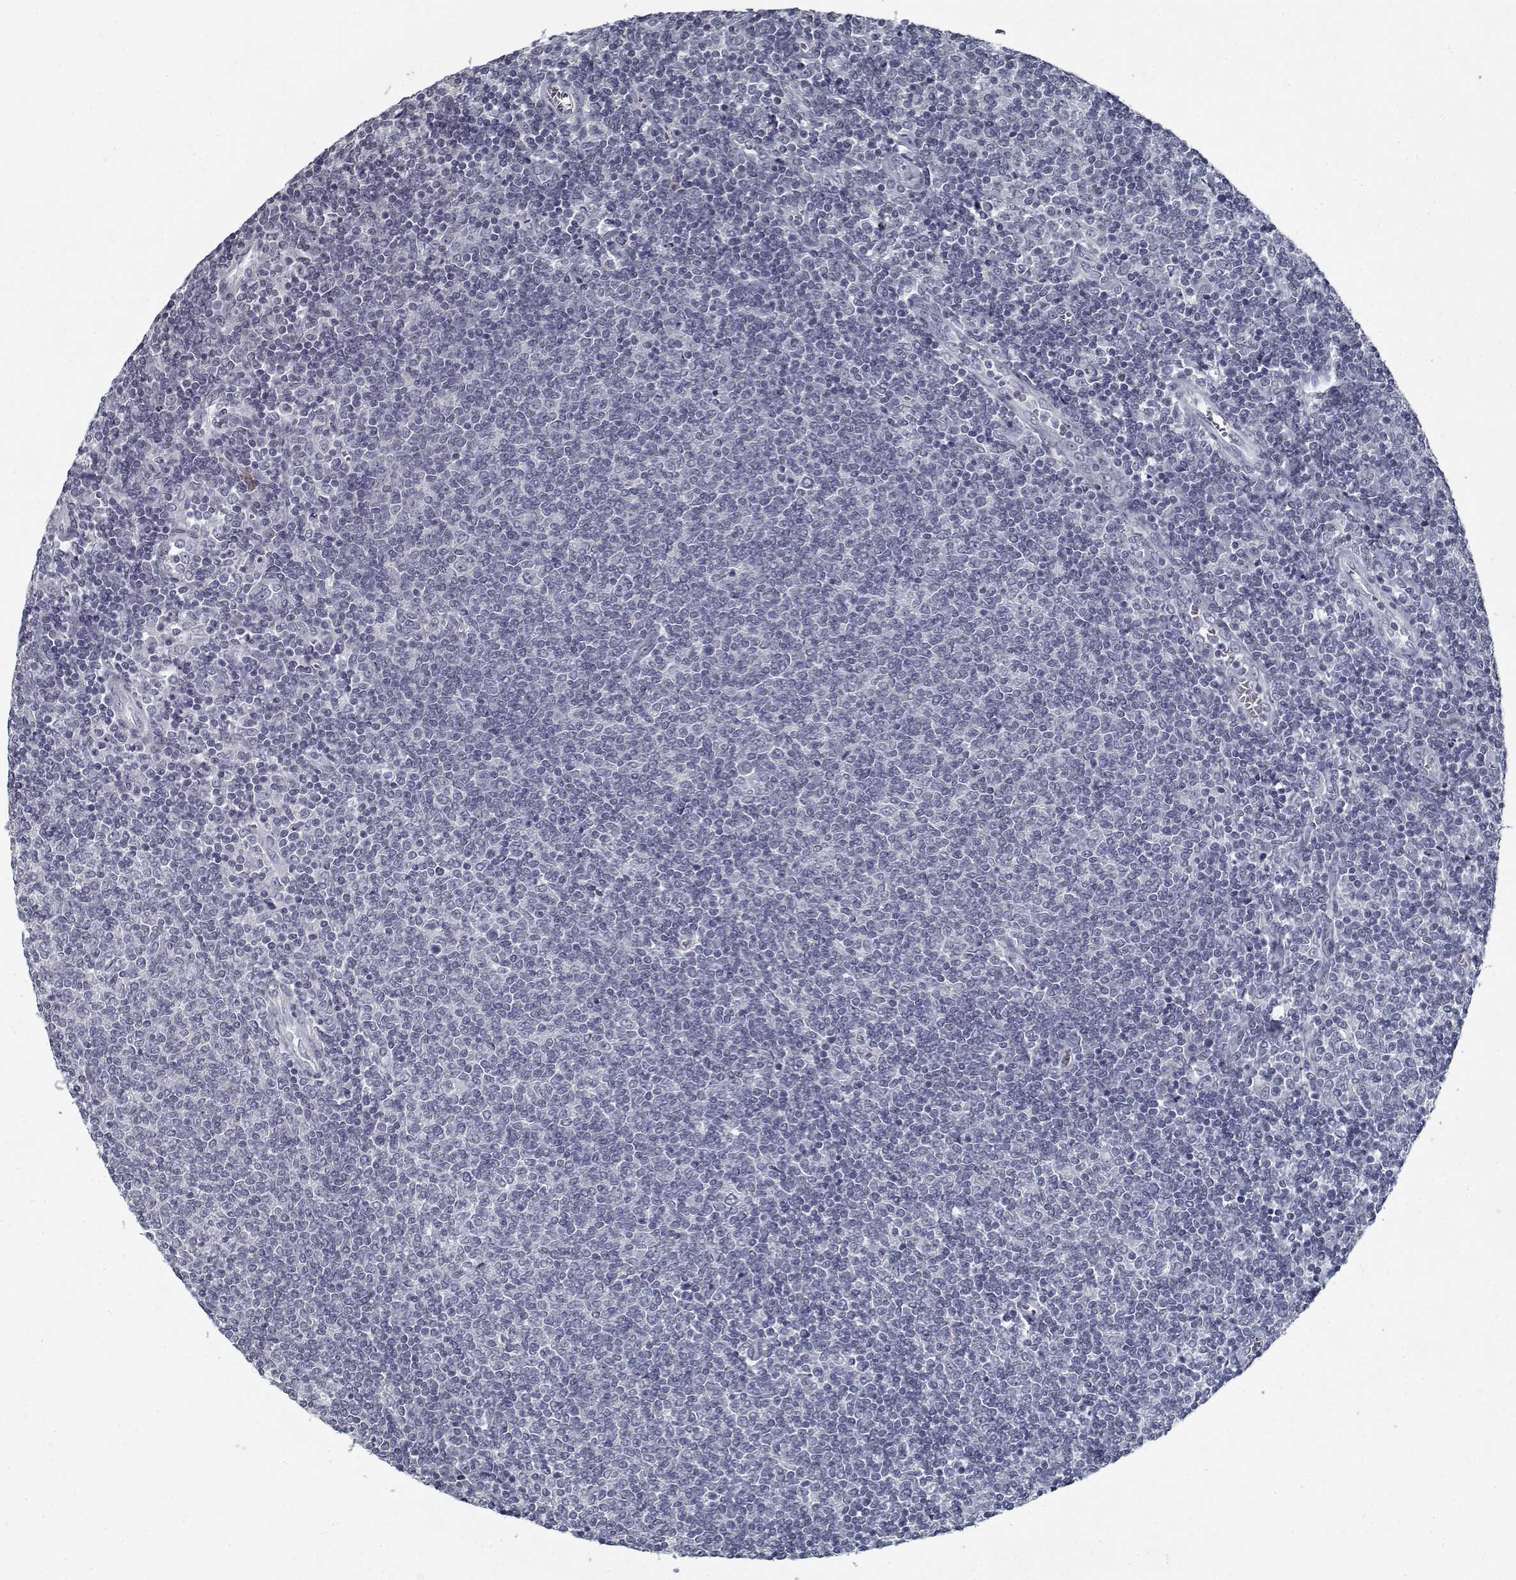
{"staining": {"intensity": "negative", "quantity": "none", "location": "none"}, "tissue": "lymphoma", "cell_type": "Tumor cells", "image_type": "cancer", "snomed": [{"axis": "morphology", "description": "Malignant lymphoma, non-Hodgkin's type, Low grade"}, {"axis": "topography", "description": "Lymph node"}], "caption": "The histopathology image demonstrates no staining of tumor cells in low-grade malignant lymphoma, non-Hodgkin's type.", "gene": "GAD2", "patient": {"sex": "male", "age": 52}}